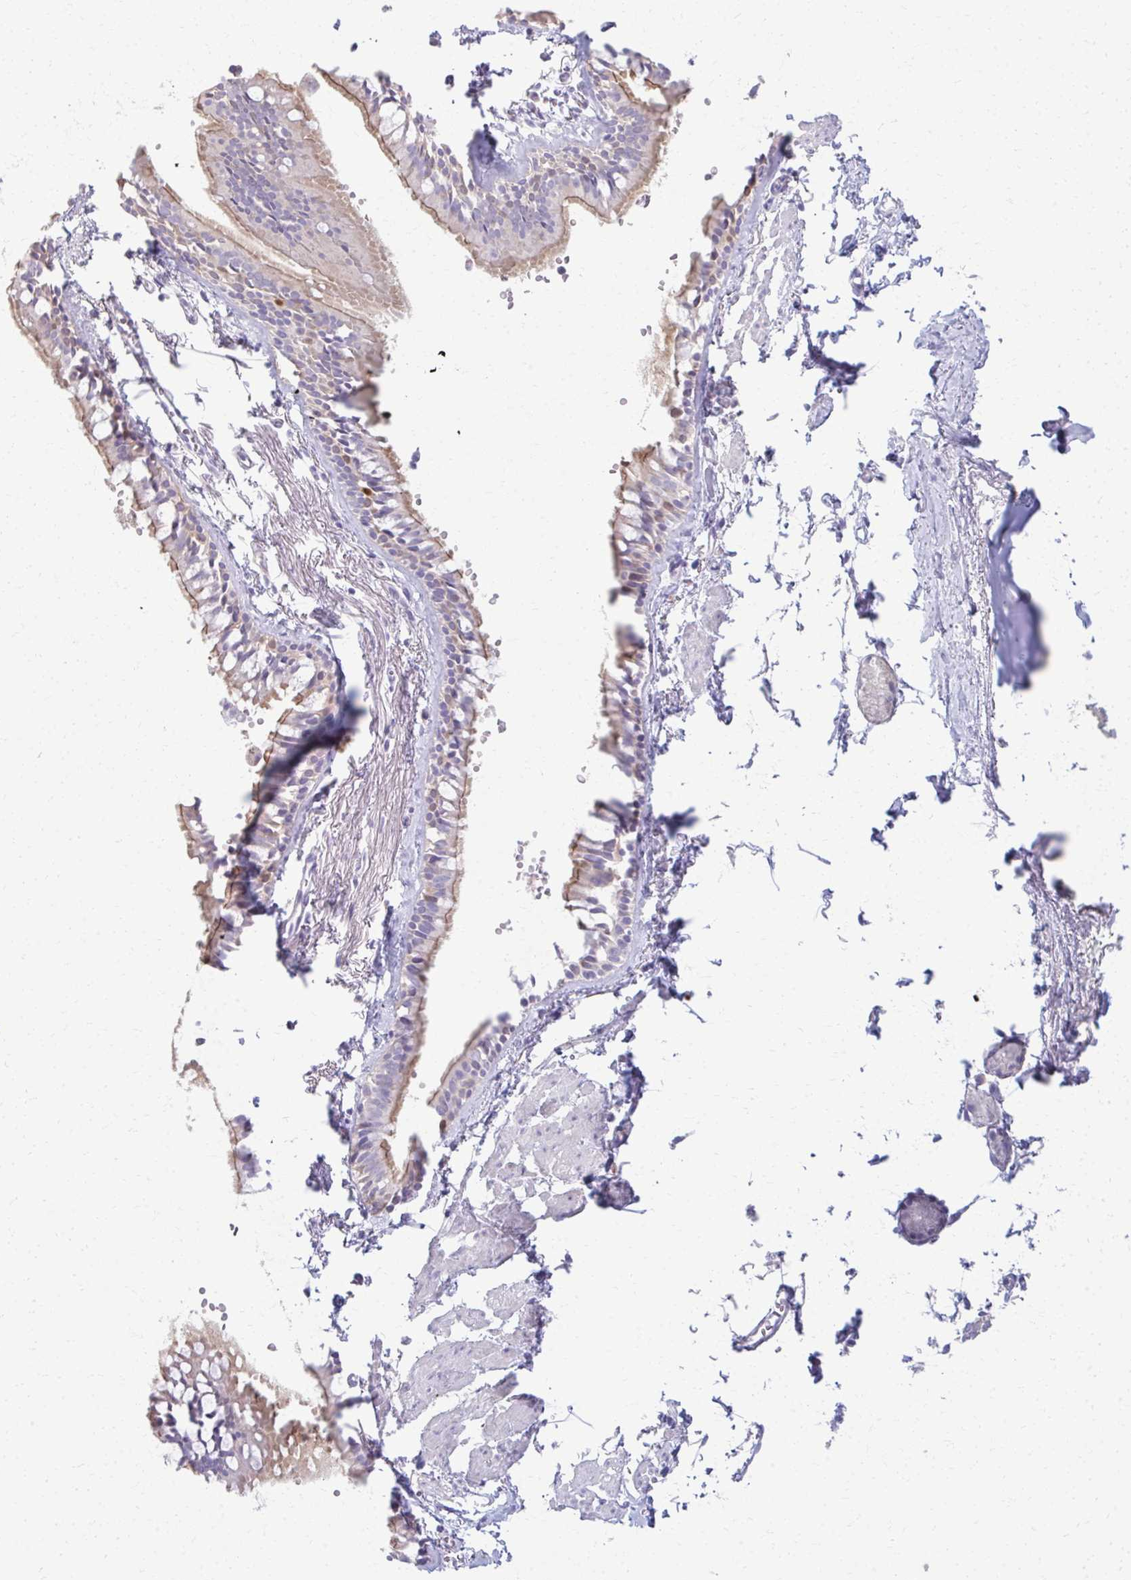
{"staining": {"intensity": "weak", "quantity": "25%-75%", "location": "cytoplasmic/membranous"}, "tissue": "bronchus", "cell_type": "Respiratory epithelial cells", "image_type": "normal", "snomed": [{"axis": "morphology", "description": "Normal tissue, NOS"}, {"axis": "topography", "description": "Cartilage tissue"}, {"axis": "topography", "description": "Bronchus"}, {"axis": "topography", "description": "Peripheral nerve tissue"}], "caption": "A brown stain highlights weak cytoplasmic/membranous positivity of a protein in respiratory epithelial cells of benign human bronchus.", "gene": "ENSG00000275249", "patient": {"sex": "female", "age": 59}}